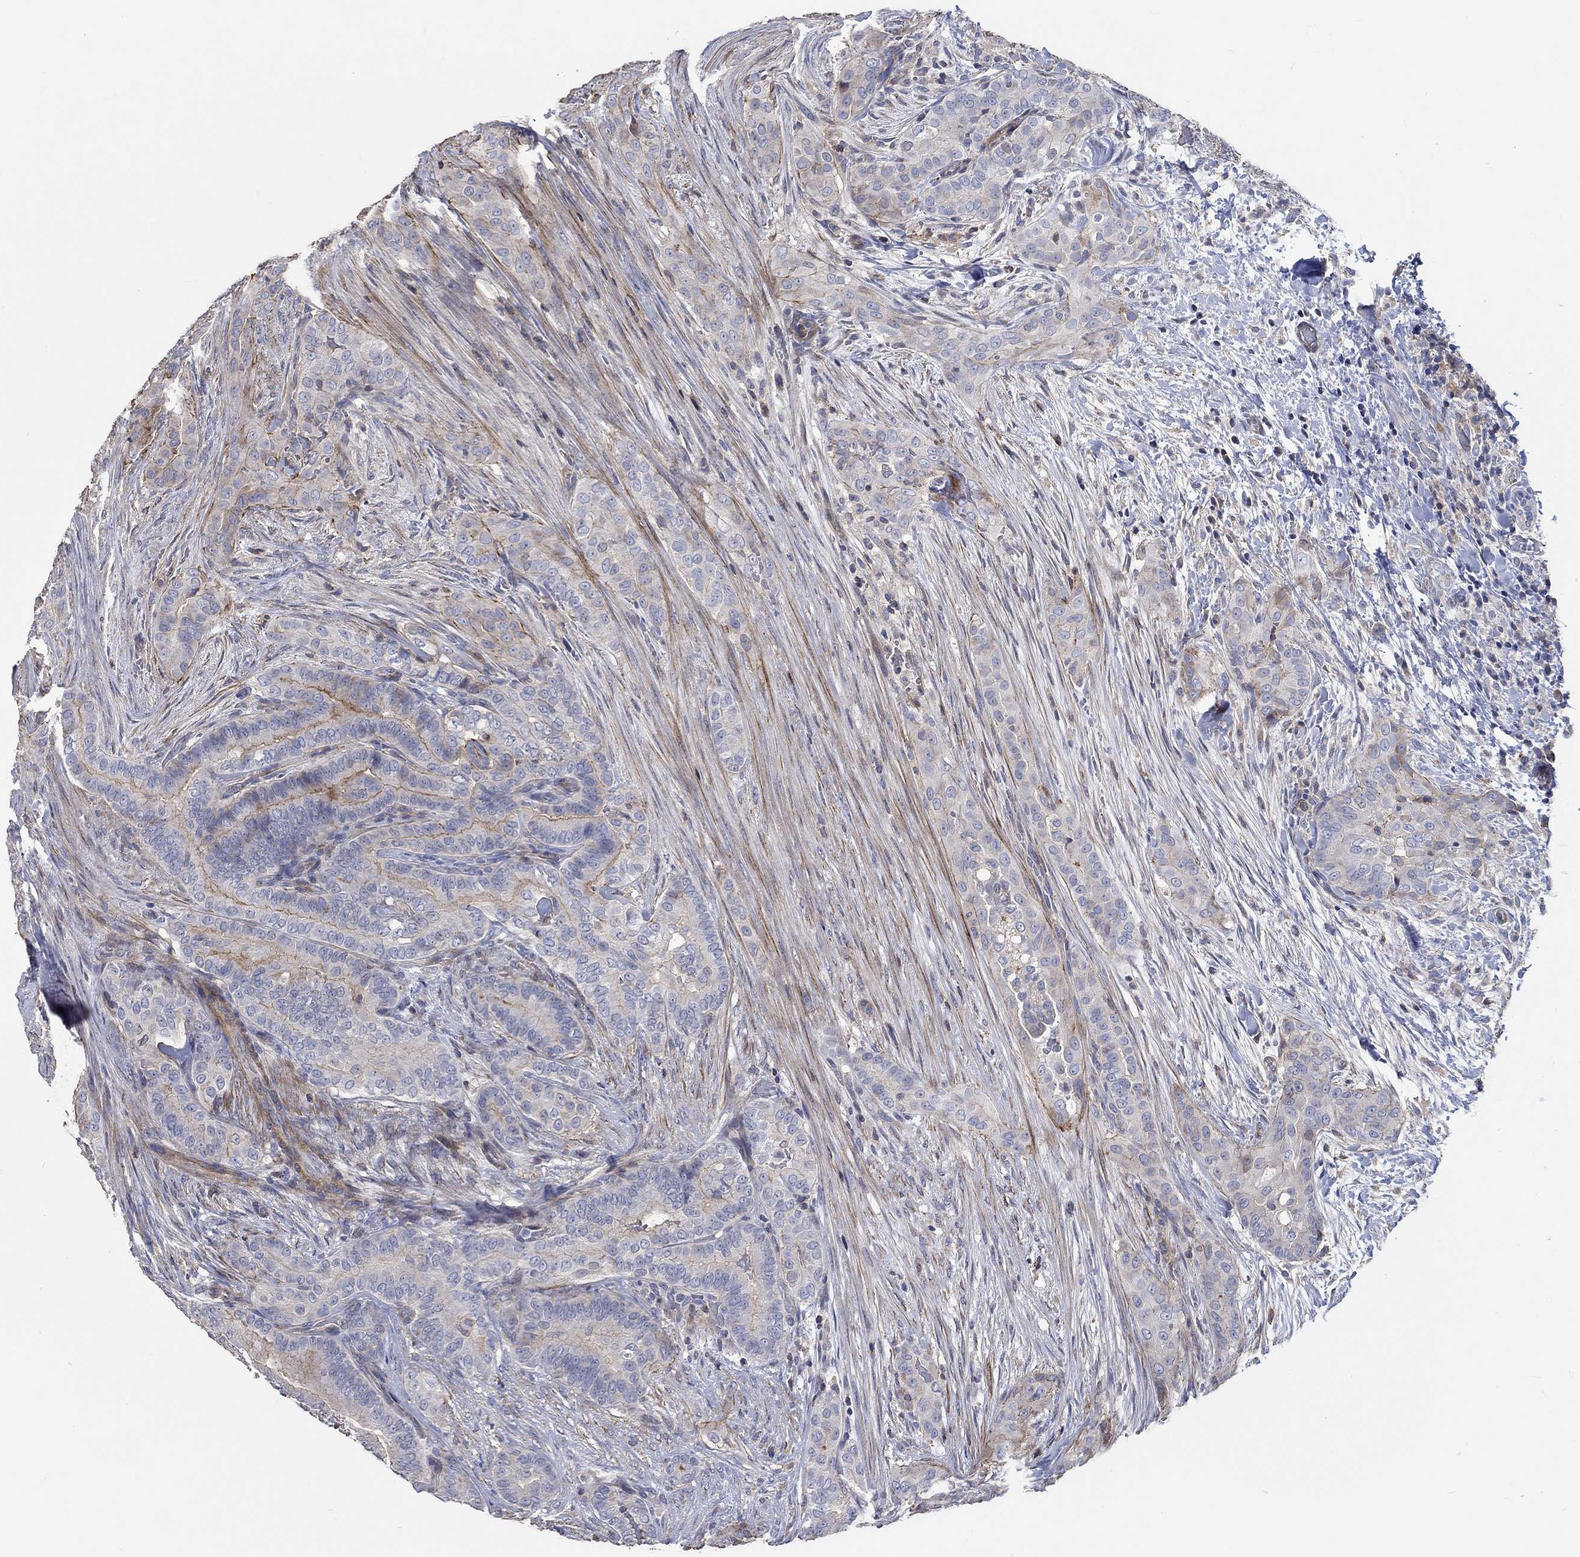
{"staining": {"intensity": "strong", "quantity": "<25%", "location": "cytoplasmic/membranous"}, "tissue": "thyroid cancer", "cell_type": "Tumor cells", "image_type": "cancer", "snomed": [{"axis": "morphology", "description": "Papillary adenocarcinoma, NOS"}, {"axis": "topography", "description": "Thyroid gland"}], "caption": "Strong cytoplasmic/membranous expression is identified in approximately <25% of tumor cells in thyroid cancer.", "gene": "TNFAIP8L3", "patient": {"sex": "male", "age": 61}}